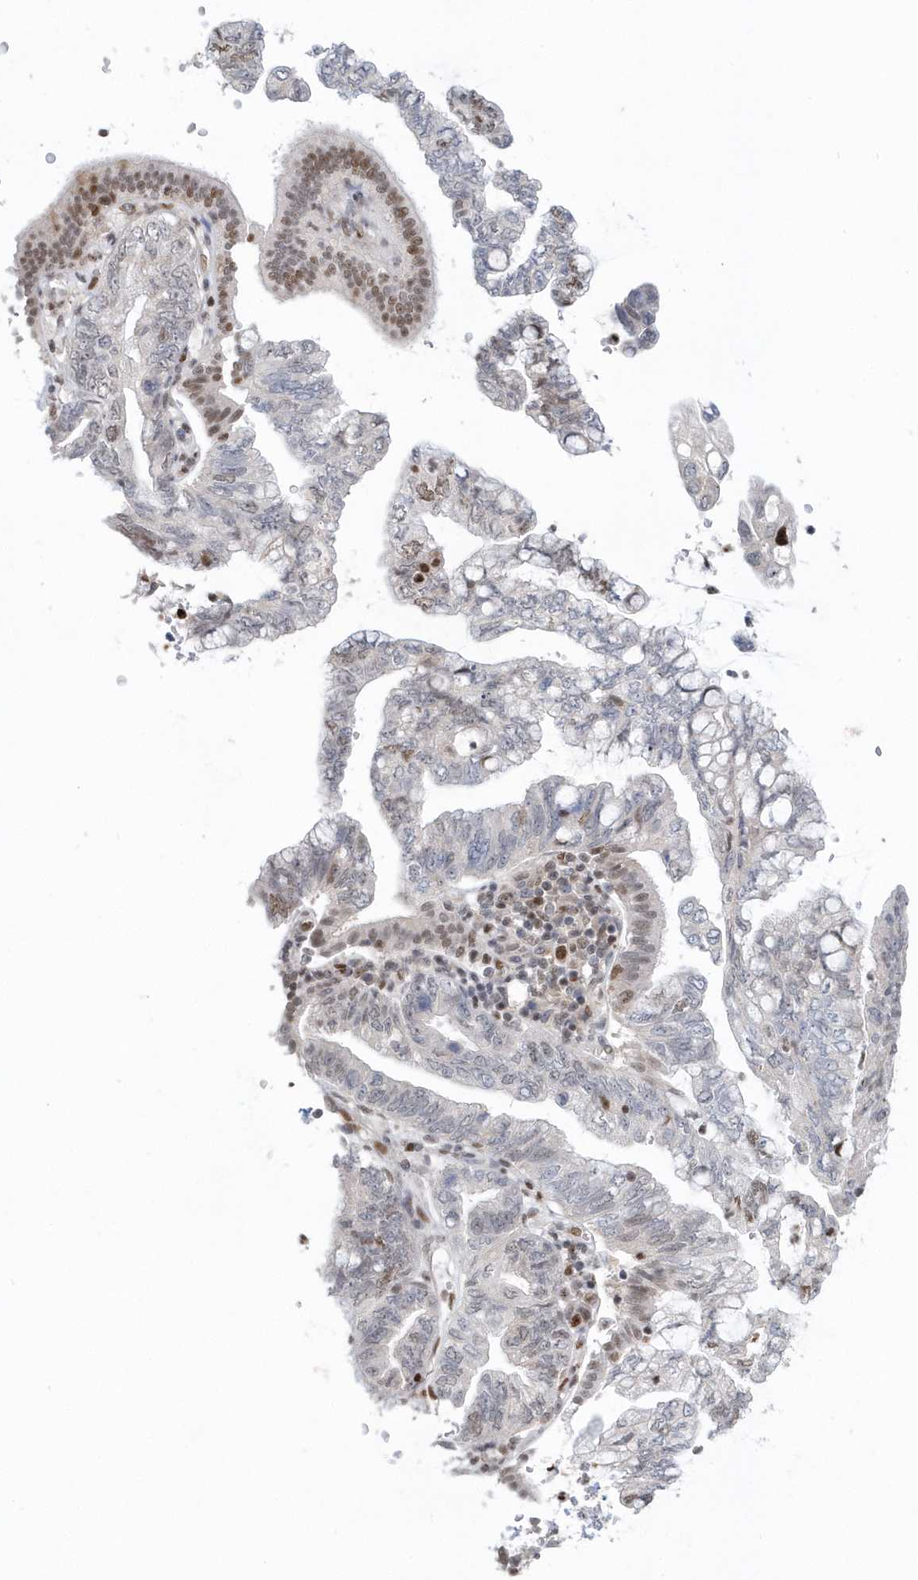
{"staining": {"intensity": "moderate", "quantity": "25%-75%", "location": "nuclear"}, "tissue": "pancreatic cancer", "cell_type": "Tumor cells", "image_type": "cancer", "snomed": [{"axis": "morphology", "description": "Adenocarcinoma, NOS"}, {"axis": "topography", "description": "Pancreas"}], "caption": "Immunohistochemistry histopathology image of neoplastic tissue: human pancreatic adenocarcinoma stained using immunohistochemistry shows medium levels of moderate protein expression localized specifically in the nuclear of tumor cells, appearing as a nuclear brown color.", "gene": "SUMO2", "patient": {"sex": "female", "age": 73}}